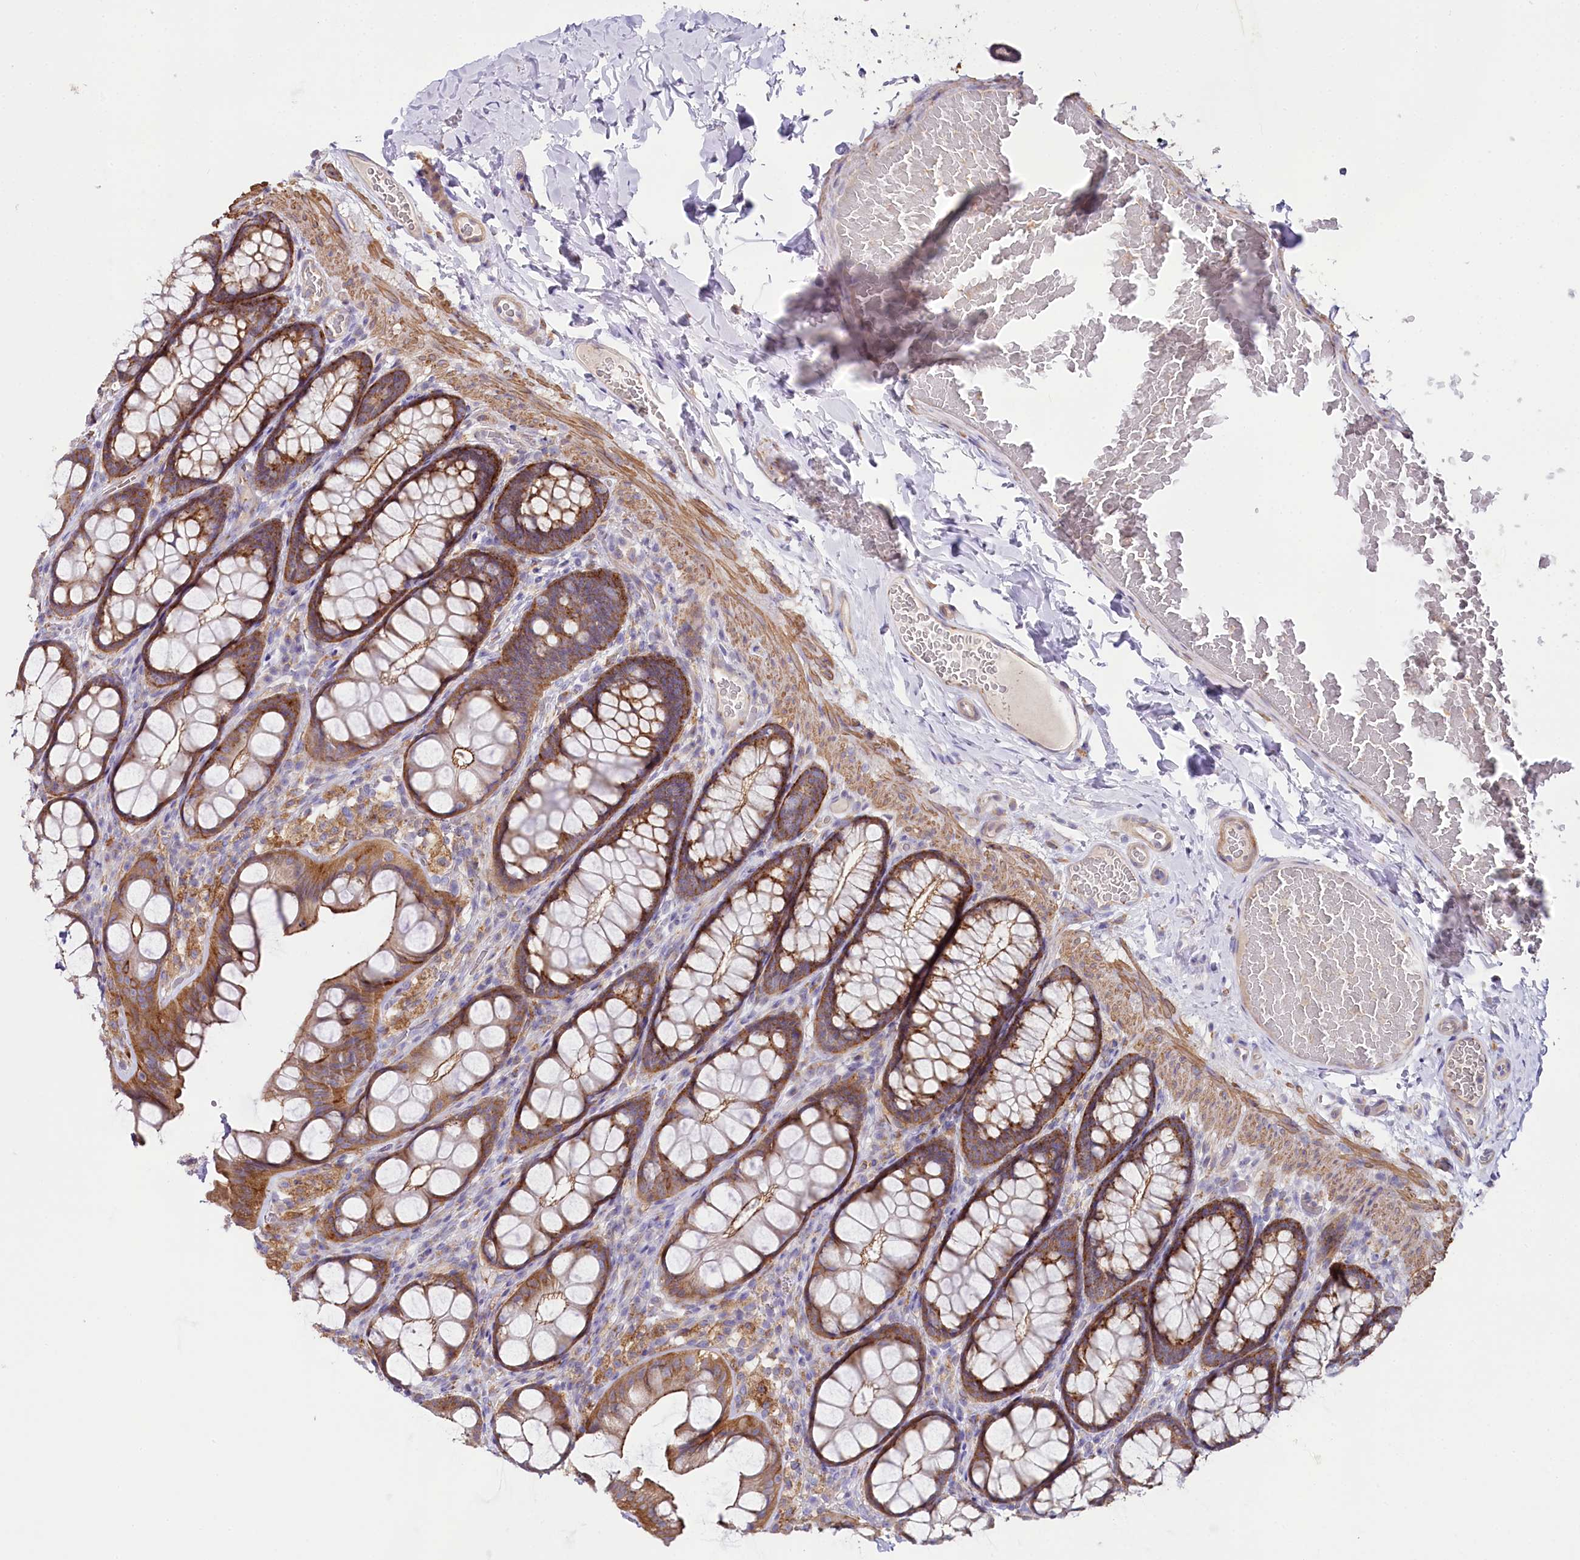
{"staining": {"intensity": "negative", "quantity": "none", "location": "none"}, "tissue": "colon", "cell_type": "Endothelial cells", "image_type": "normal", "snomed": [{"axis": "morphology", "description": "Normal tissue, NOS"}, {"axis": "topography", "description": "Colon"}], "caption": "IHC histopathology image of unremarkable human colon stained for a protein (brown), which displays no staining in endothelial cells.", "gene": "STX6", "patient": {"sex": "male", "age": 47}}